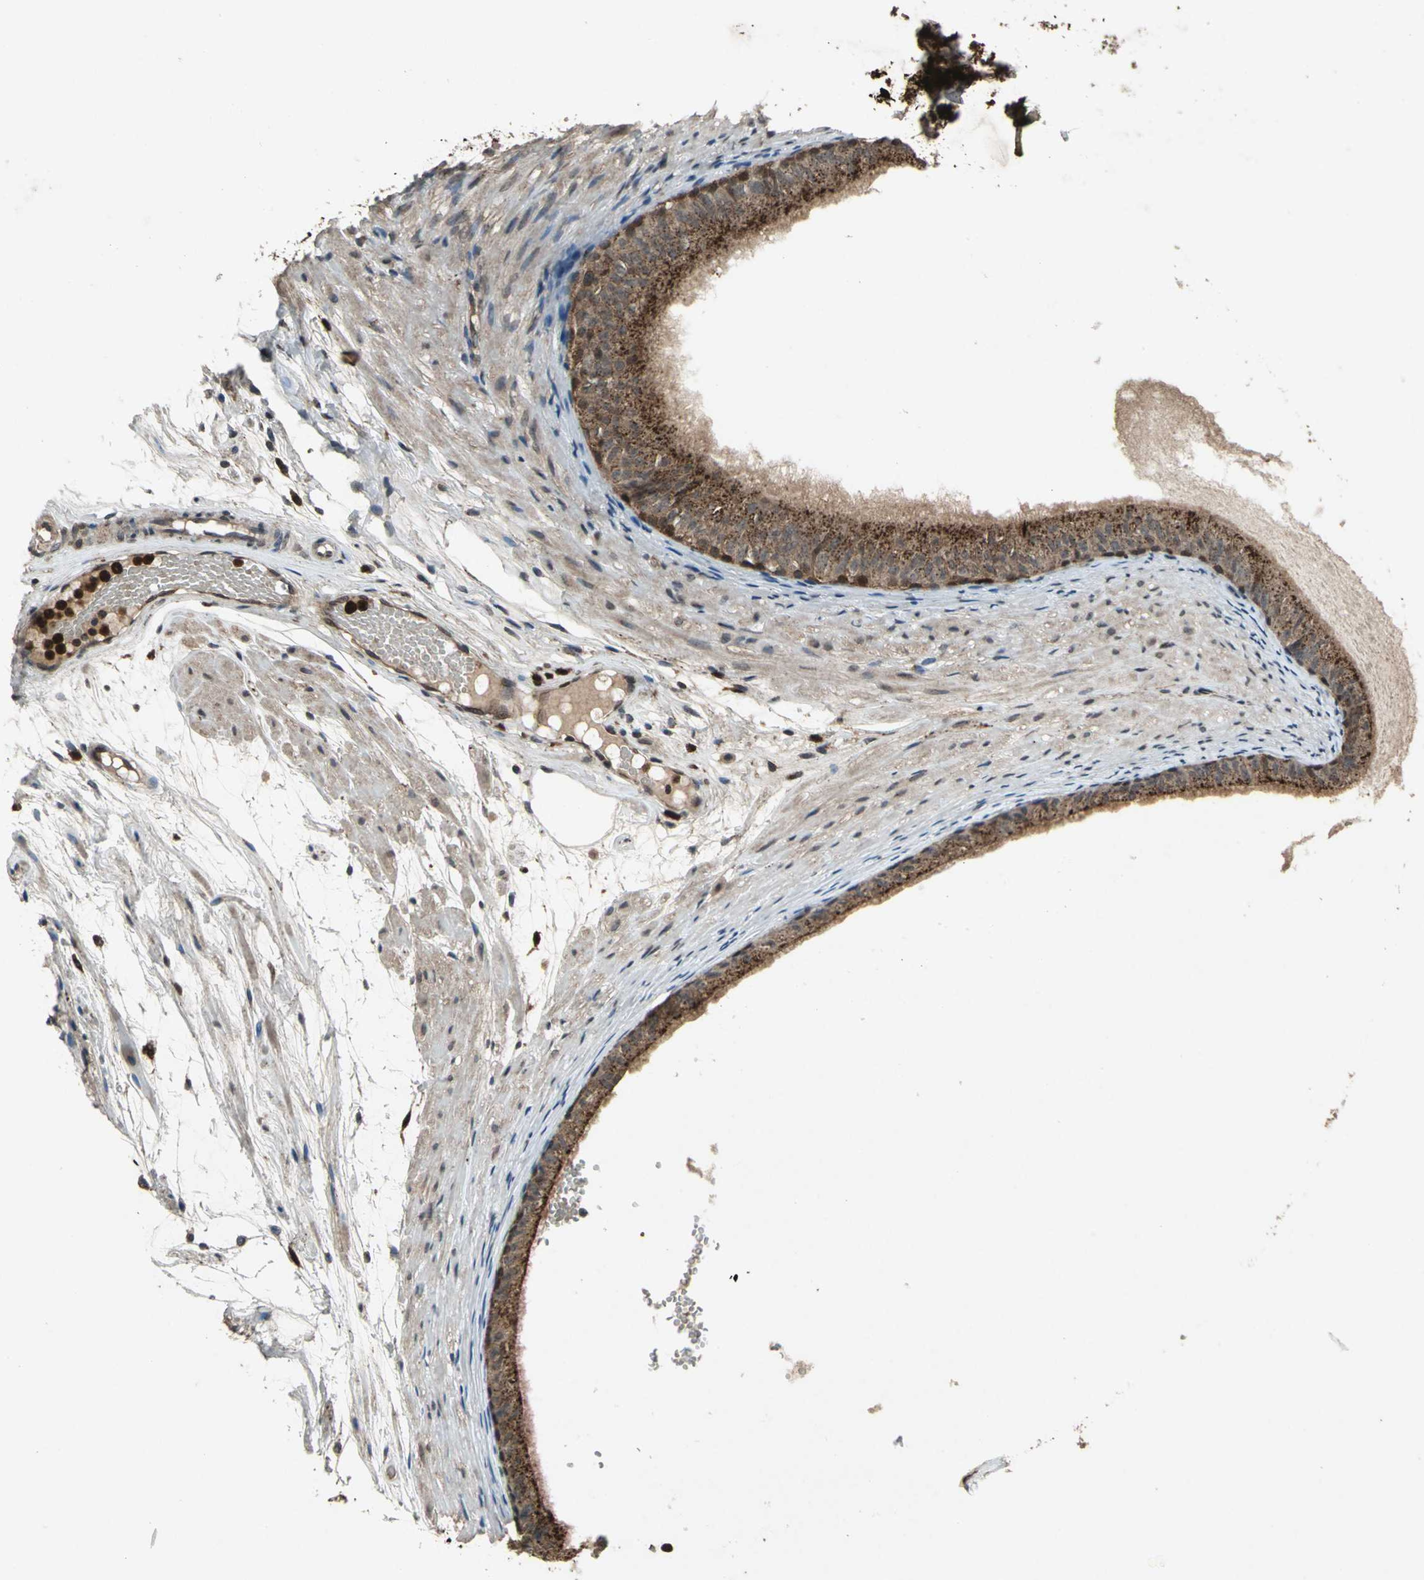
{"staining": {"intensity": "strong", "quantity": ">75%", "location": "cytoplasmic/membranous"}, "tissue": "epididymis", "cell_type": "Glandular cells", "image_type": "normal", "snomed": [{"axis": "morphology", "description": "Normal tissue, NOS"}, {"axis": "morphology", "description": "Atrophy, NOS"}, {"axis": "topography", "description": "Testis"}, {"axis": "topography", "description": "Epididymis"}], "caption": "The micrograph reveals staining of normal epididymis, revealing strong cytoplasmic/membranous protein staining (brown color) within glandular cells. Using DAB (3,3'-diaminobenzidine) (brown) and hematoxylin (blue) stains, captured at high magnification using brightfield microscopy.", "gene": "PYCARD", "patient": {"sex": "male", "age": 18}}